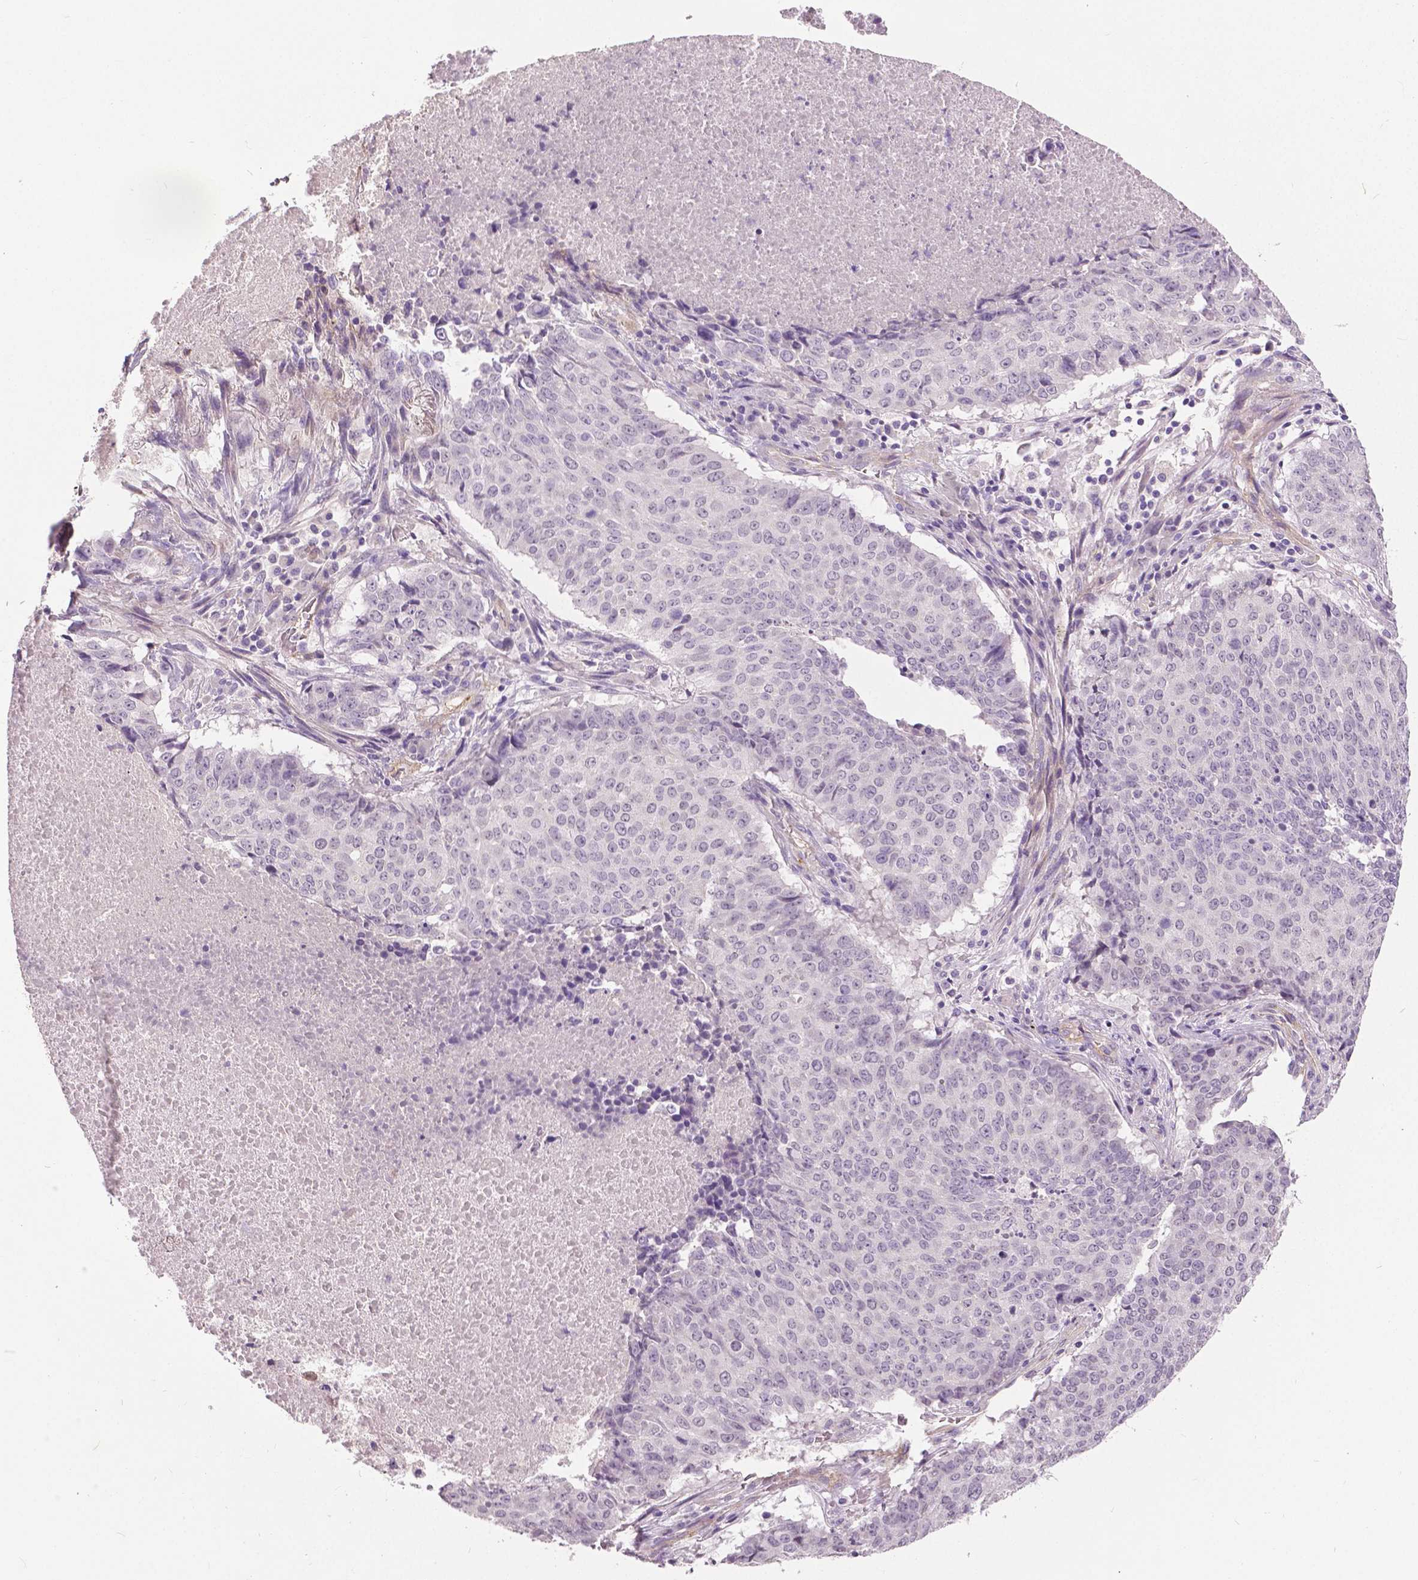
{"staining": {"intensity": "negative", "quantity": "none", "location": "none"}, "tissue": "lung cancer", "cell_type": "Tumor cells", "image_type": "cancer", "snomed": [{"axis": "morphology", "description": "Normal tissue, NOS"}, {"axis": "morphology", "description": "Squamous cell carcinoma, NOS"}, {"axis": "topography", "description": "Bronchus"}, {"axis": "topography", "description": "Lung"}], "caption": "High magnification brightfield microscopy of squamous cell carcinoma (lung) stained with DAB (brown) and counterstained with hematoxylin (blue): tumor cells show no significant positivity. (DAB IHC with hematoxylin counter stain).", "gene": "FOXA1", "patient": {"sex": "male", "age": 64}}